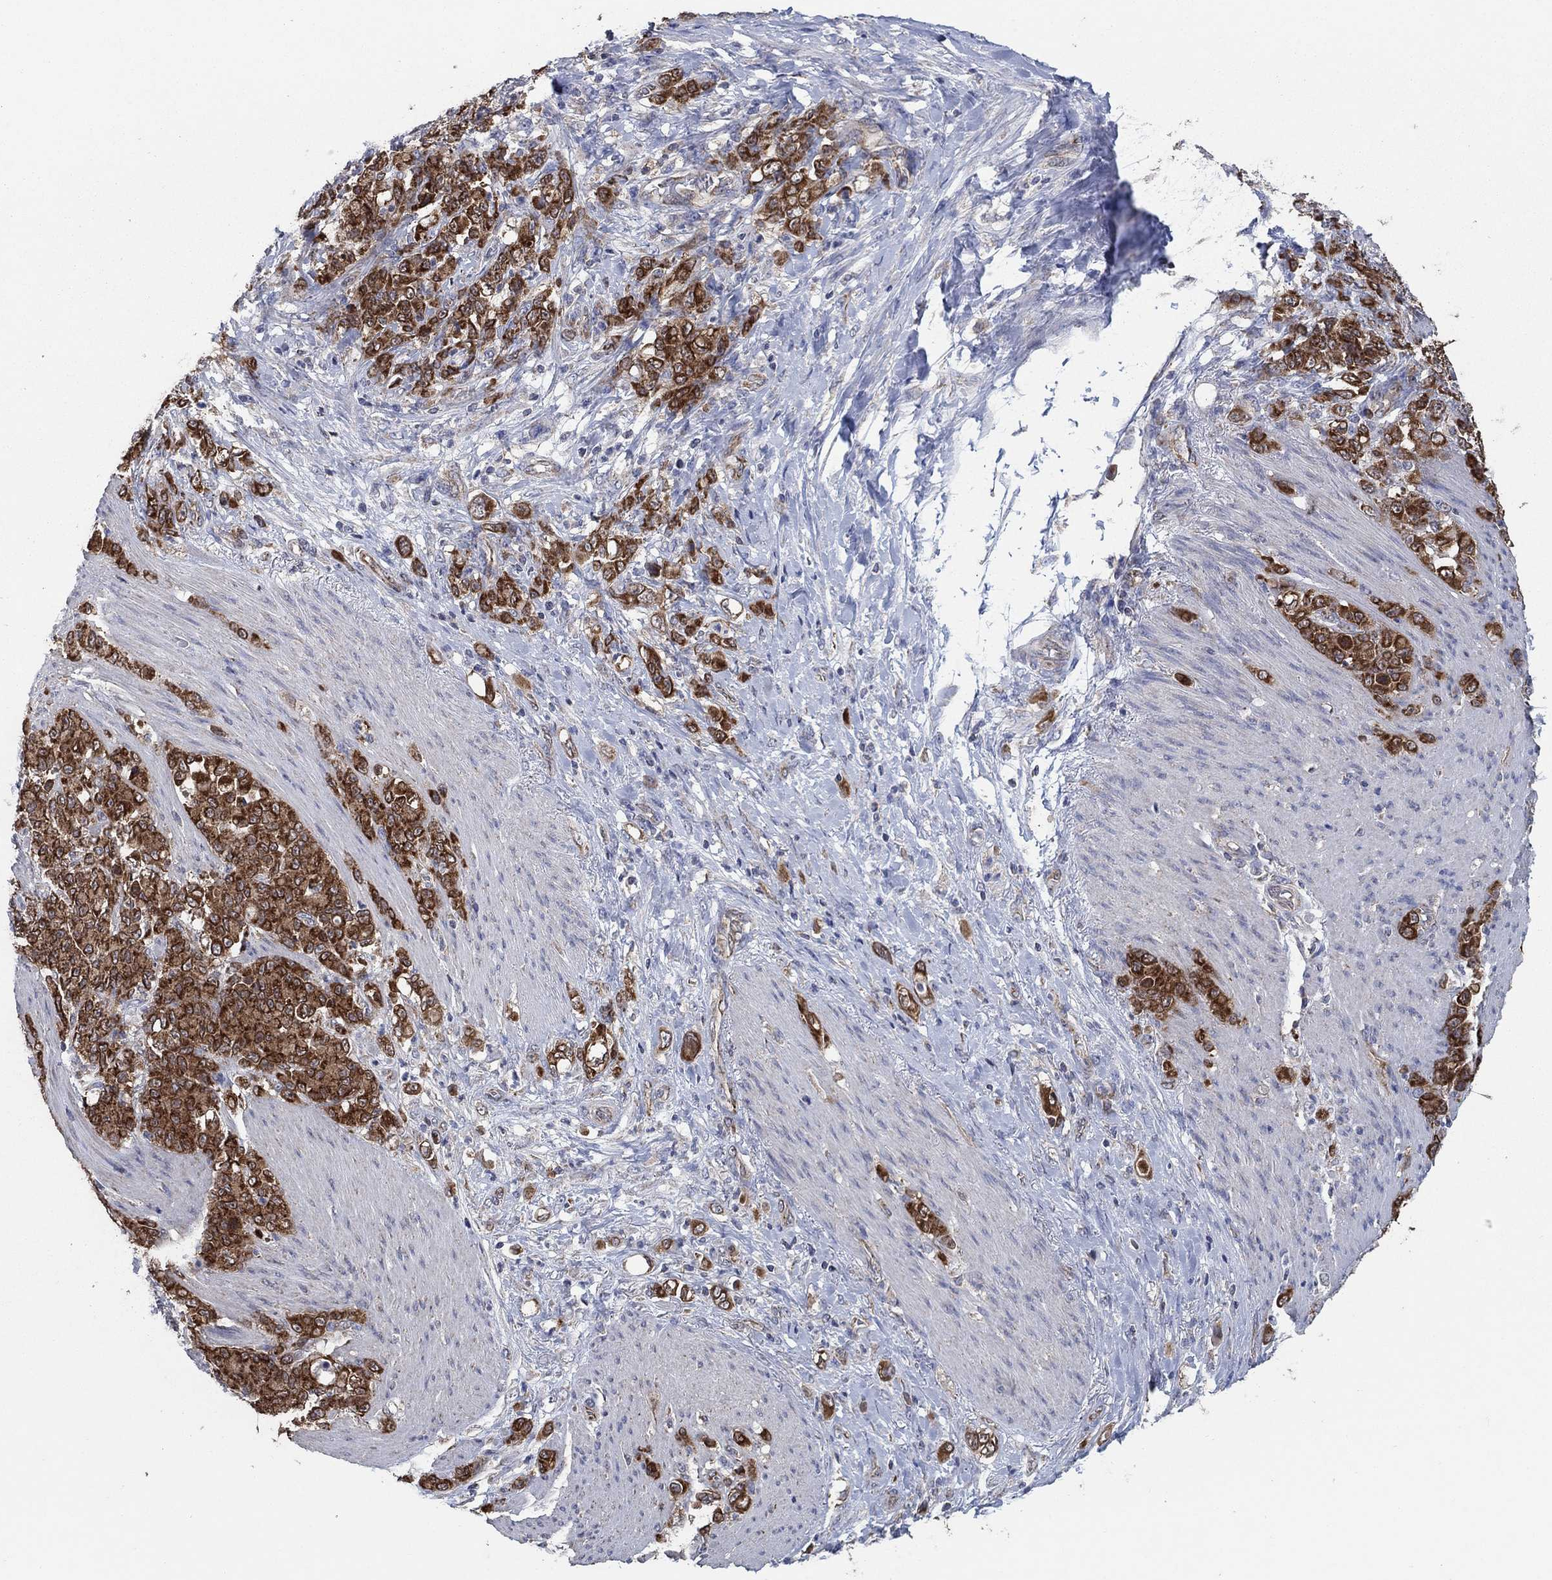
{"staining": {"intensity": "strong", "quantity": ">75%", "location": "cytoplasmic/membranous"}, "tissue": "stomach cancer", "cell_type": "Tumor cells", "image_type": "cancer", "snomed": [{"axis": "morphology", "description": "Adenocarcinoma, NOS"}, {"axis": "topography", "description": "Stomach"}], "caption": "Brown immunohistochemical staining in human stomach adenocarcinoma demonstrates strong cytoplasmic/membranous positivity in about >75% of tumor cells. Nuclei are stained in blue.", "gene": "HID1", "patient": {"sex": "female", "age": 79}}